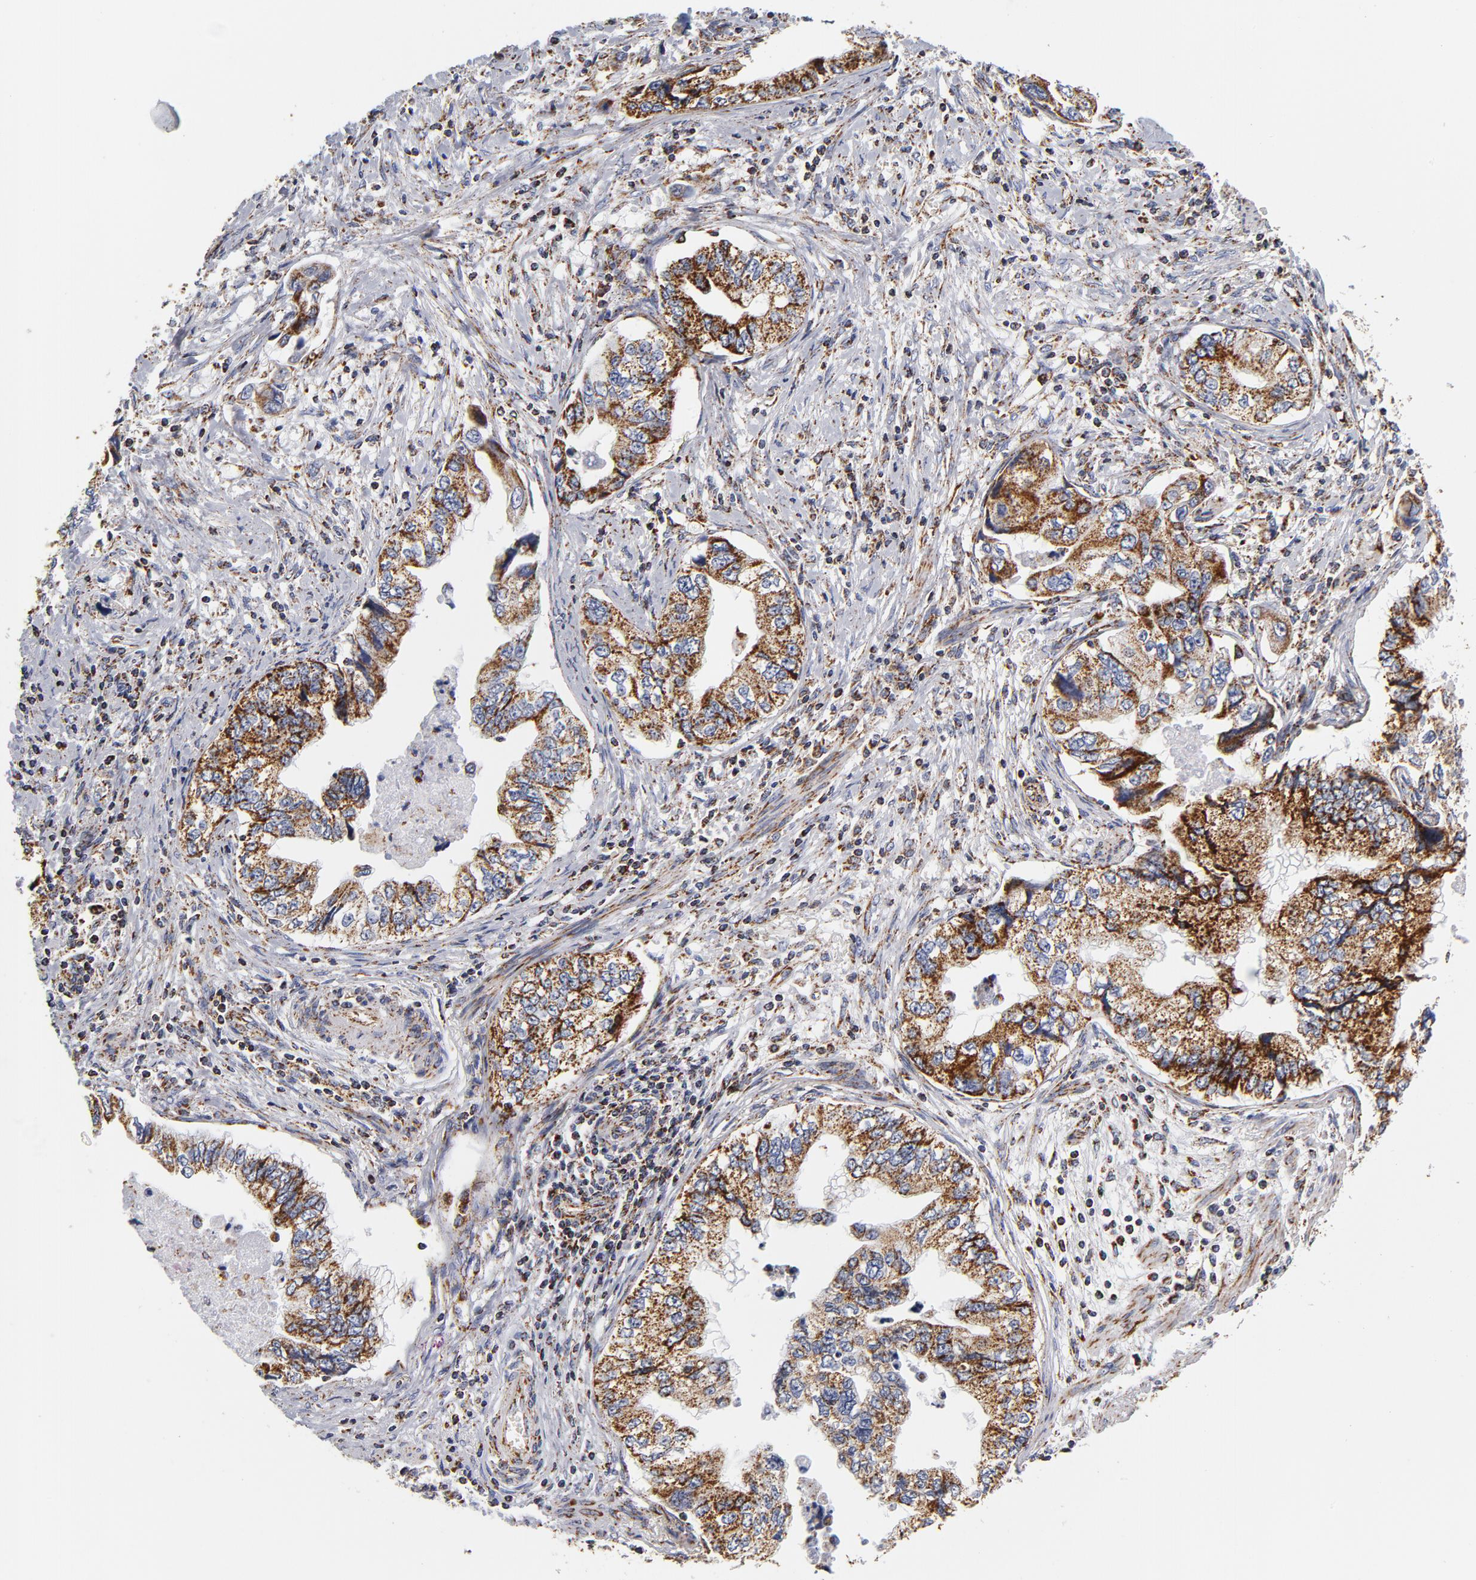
{"staining": {"intensity": "strong", "quantity": ">75%", "location": "cytoplasmic/membranous"}, "tissue": "stomach cancer", "cell_type": "Tumor cells", "image_type": "cancer", "snomed": [{"axis": "morphology", "description": "Adenocarcinoma, NOS"}, {"axis": "topography", "description": "Pancreas"}, {"axis": "topography", "description": "Stomach, upper"}], "caption": "This is an image of immunohistochemistry staining of stomach adenocarcinoma, which shows strong staining in the cytoplasmic/membranous of tumor cells.", "gene": "ECHS1", "patient": {"sex": "male", "age": 77}}